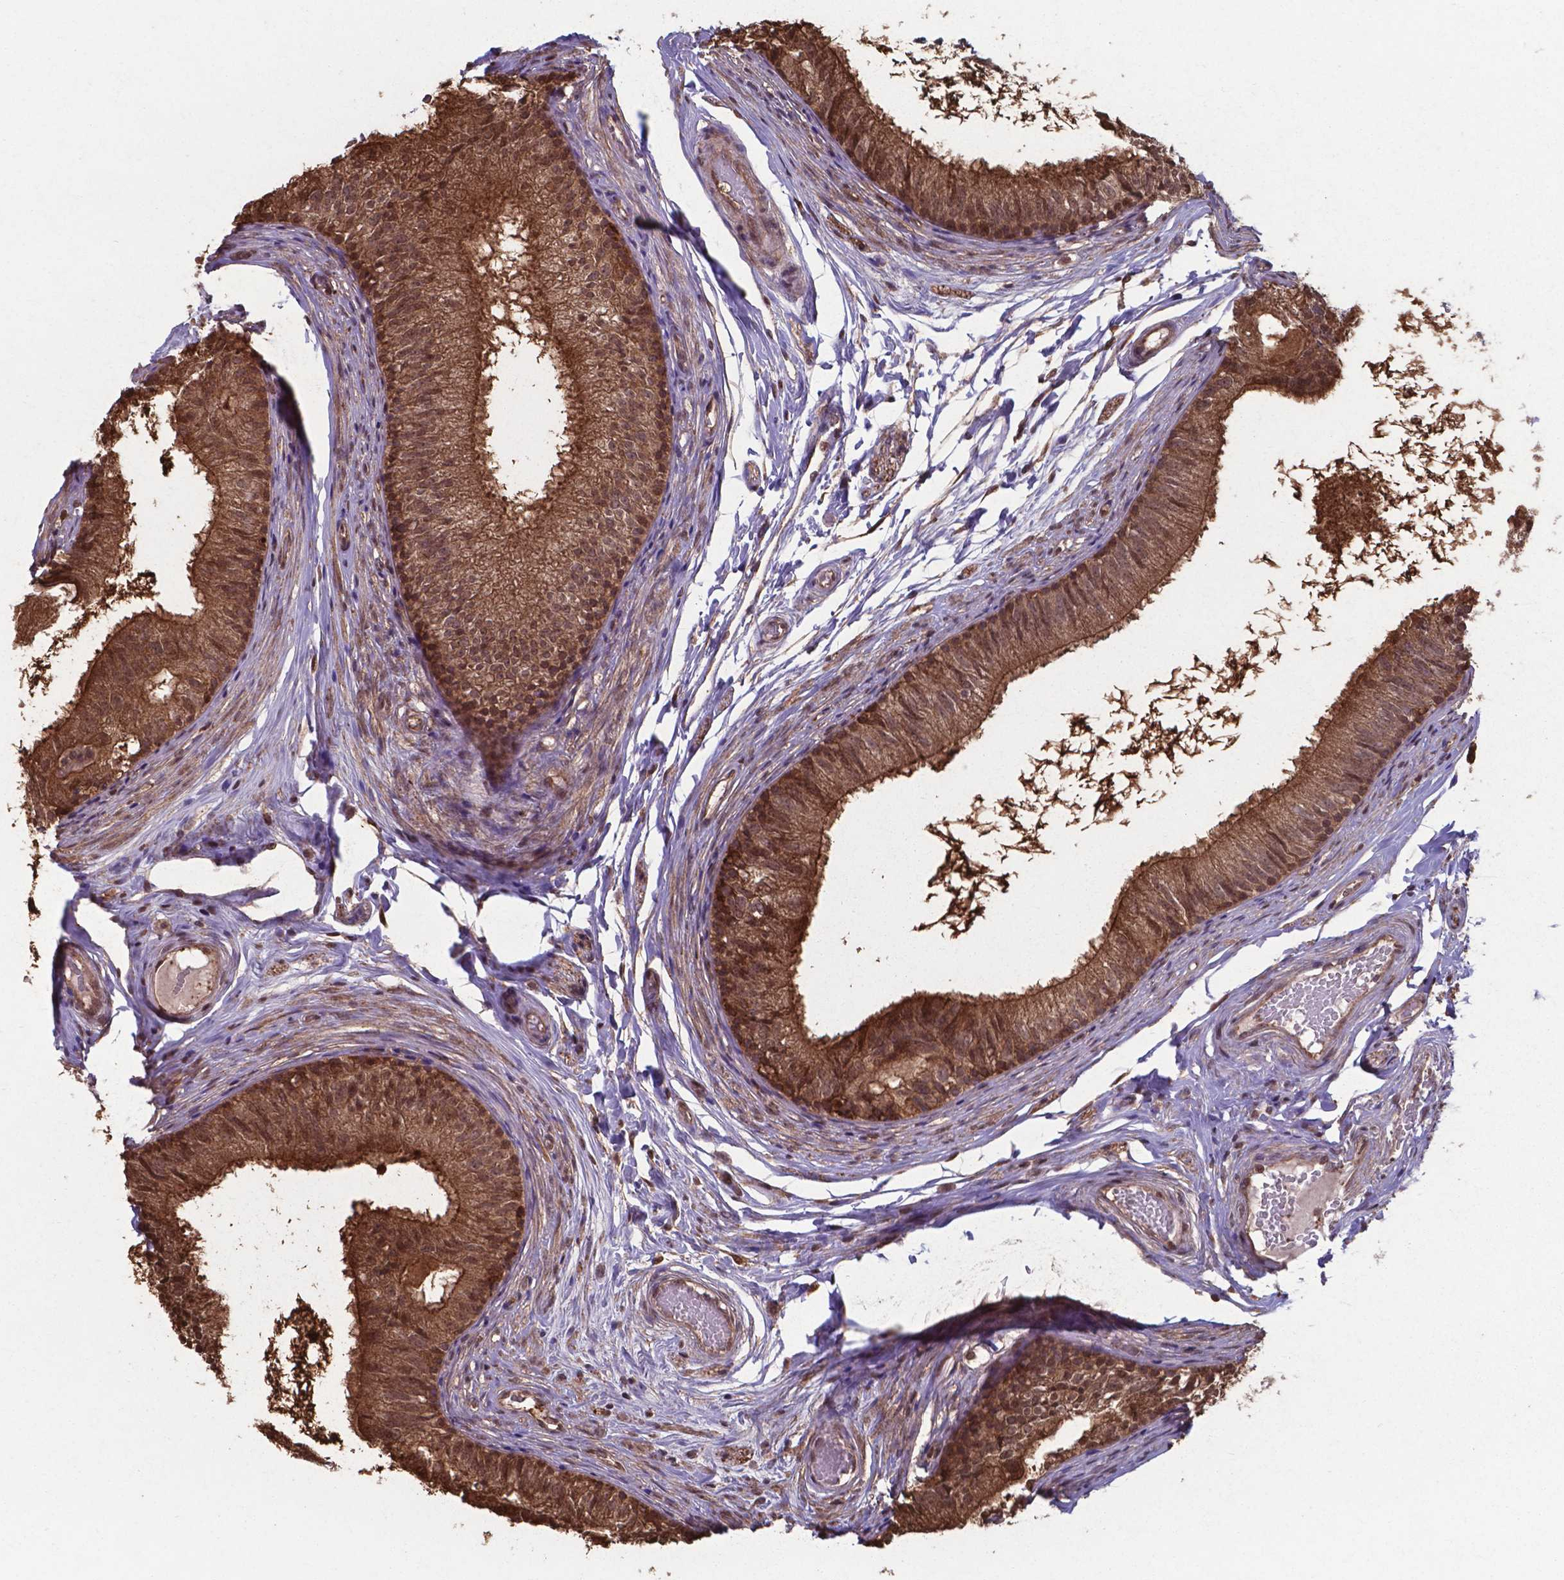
{"staining": {"intensity": "moderate", "quantity": ">75%", "location": "cytoplasmic/membranous,nuclear"}, "tissue": "epididymis", "cell_type": "Glandular cells", "image_type": "normal", "snomed": [{"axis": "morphology", "description": "Normal tissue, NOS"}, {"axis": "topography", "description": "Epididymis"}], "caption": "Protein expression analysis of normal human epididymis reveals moderate cytoplasmic/membranous,nuclear expression in approximately >75% of glandular cells.", "gene": "CHP2", "patient": {"sex": "male", "age": 29}}